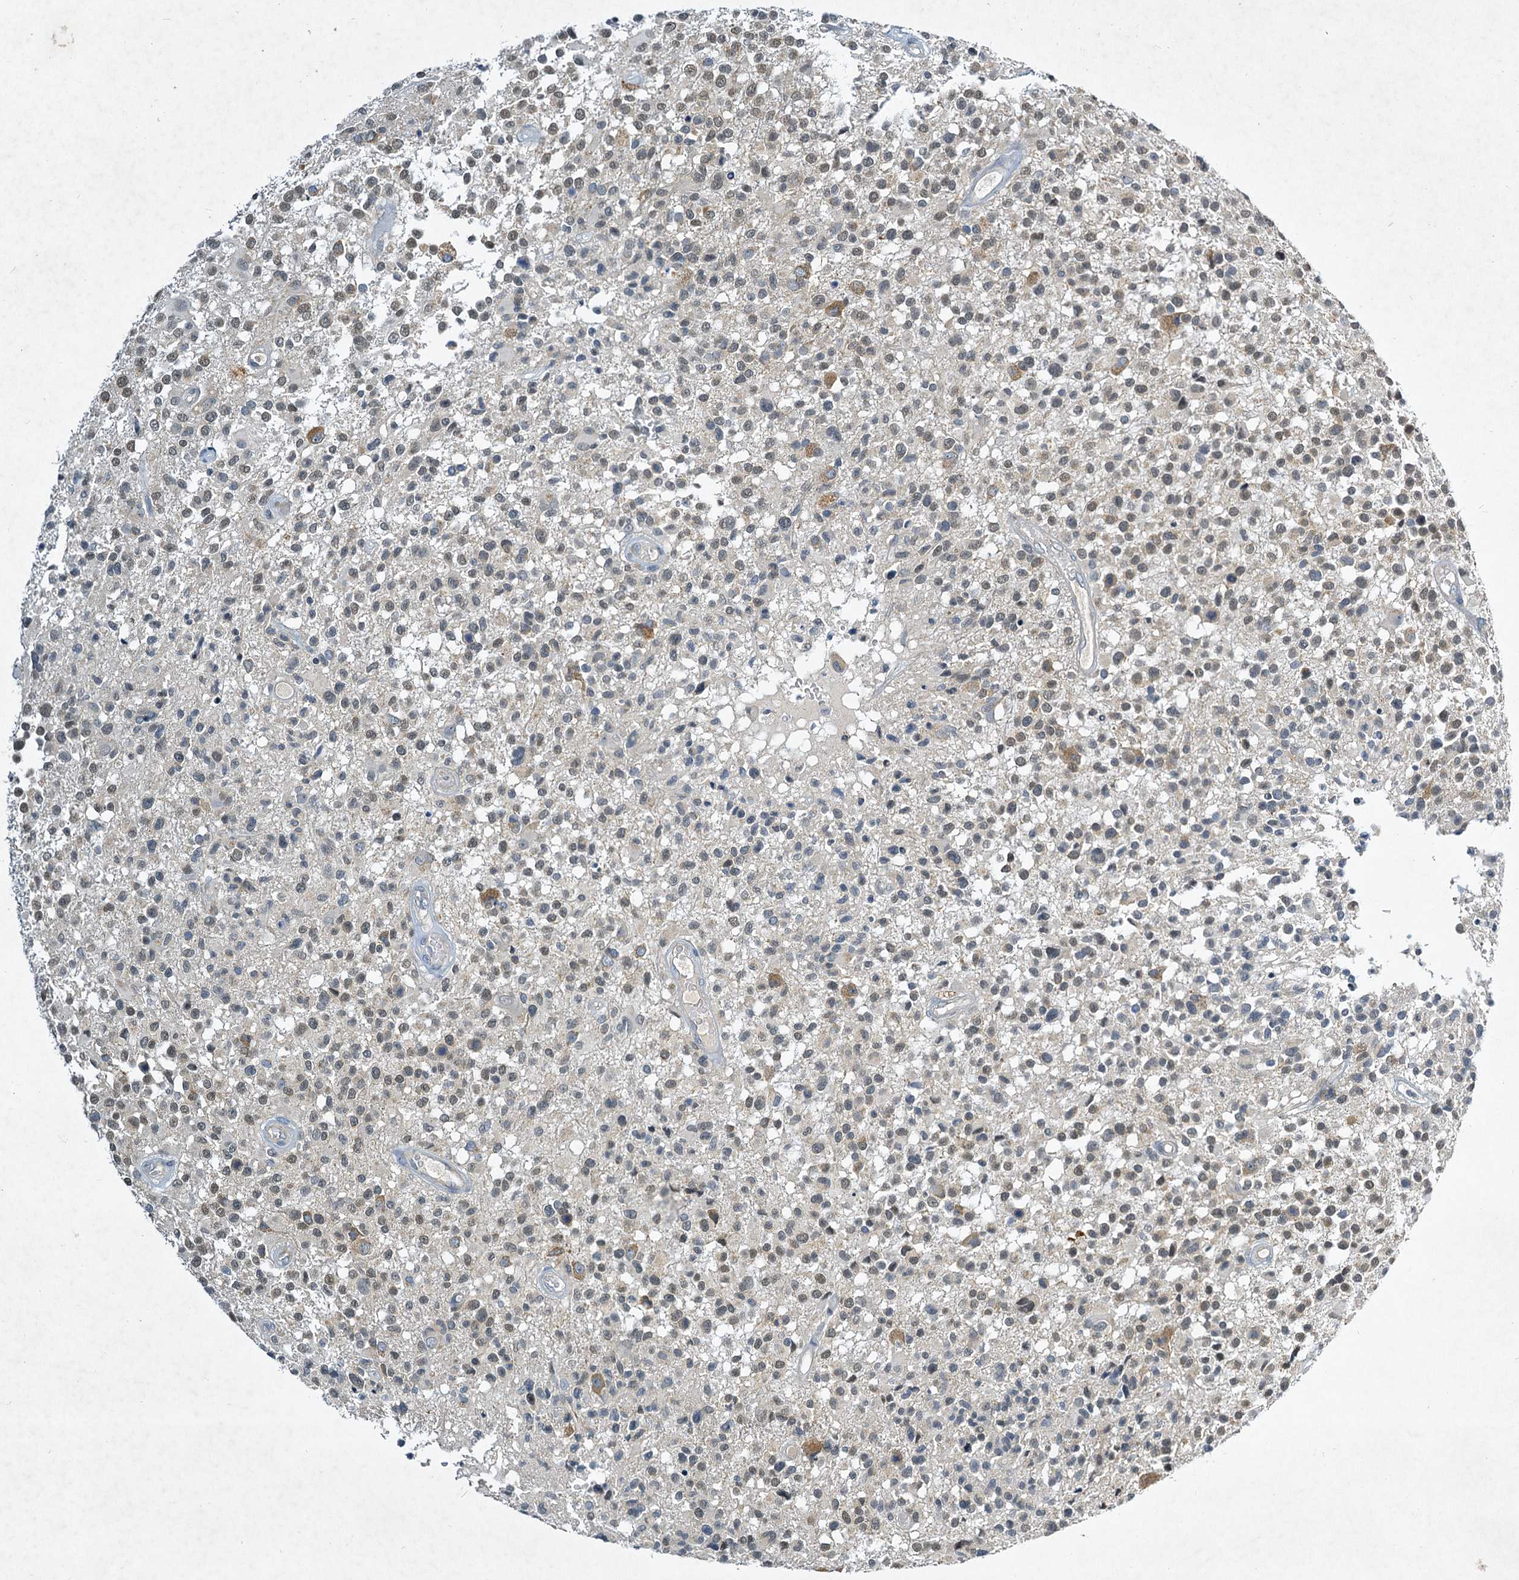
{"staining": {"intensity": "moderate", "quantity": "<25%", "location": "cytoplasmic/membranous"}, "tissue": "glioma", "cell_type": "Tumor cells", "image_type": "cancer", "snomed": [{"axis": "morphology", "description": "Glioma, malignant, High grade"}, {"axis": "morphology", "description": "Glioblastoma, NOS"}, {"axis": "topography", "description": "Brain"}], "caption": "High-power microscopy captured an IHC micrograph of glioma, revealing moderate cytoplasmic/membranous positivity in approximately <25% of tumor cells.", "gene": "STAP1", "patient": {"sex": "male", "age": 60}}